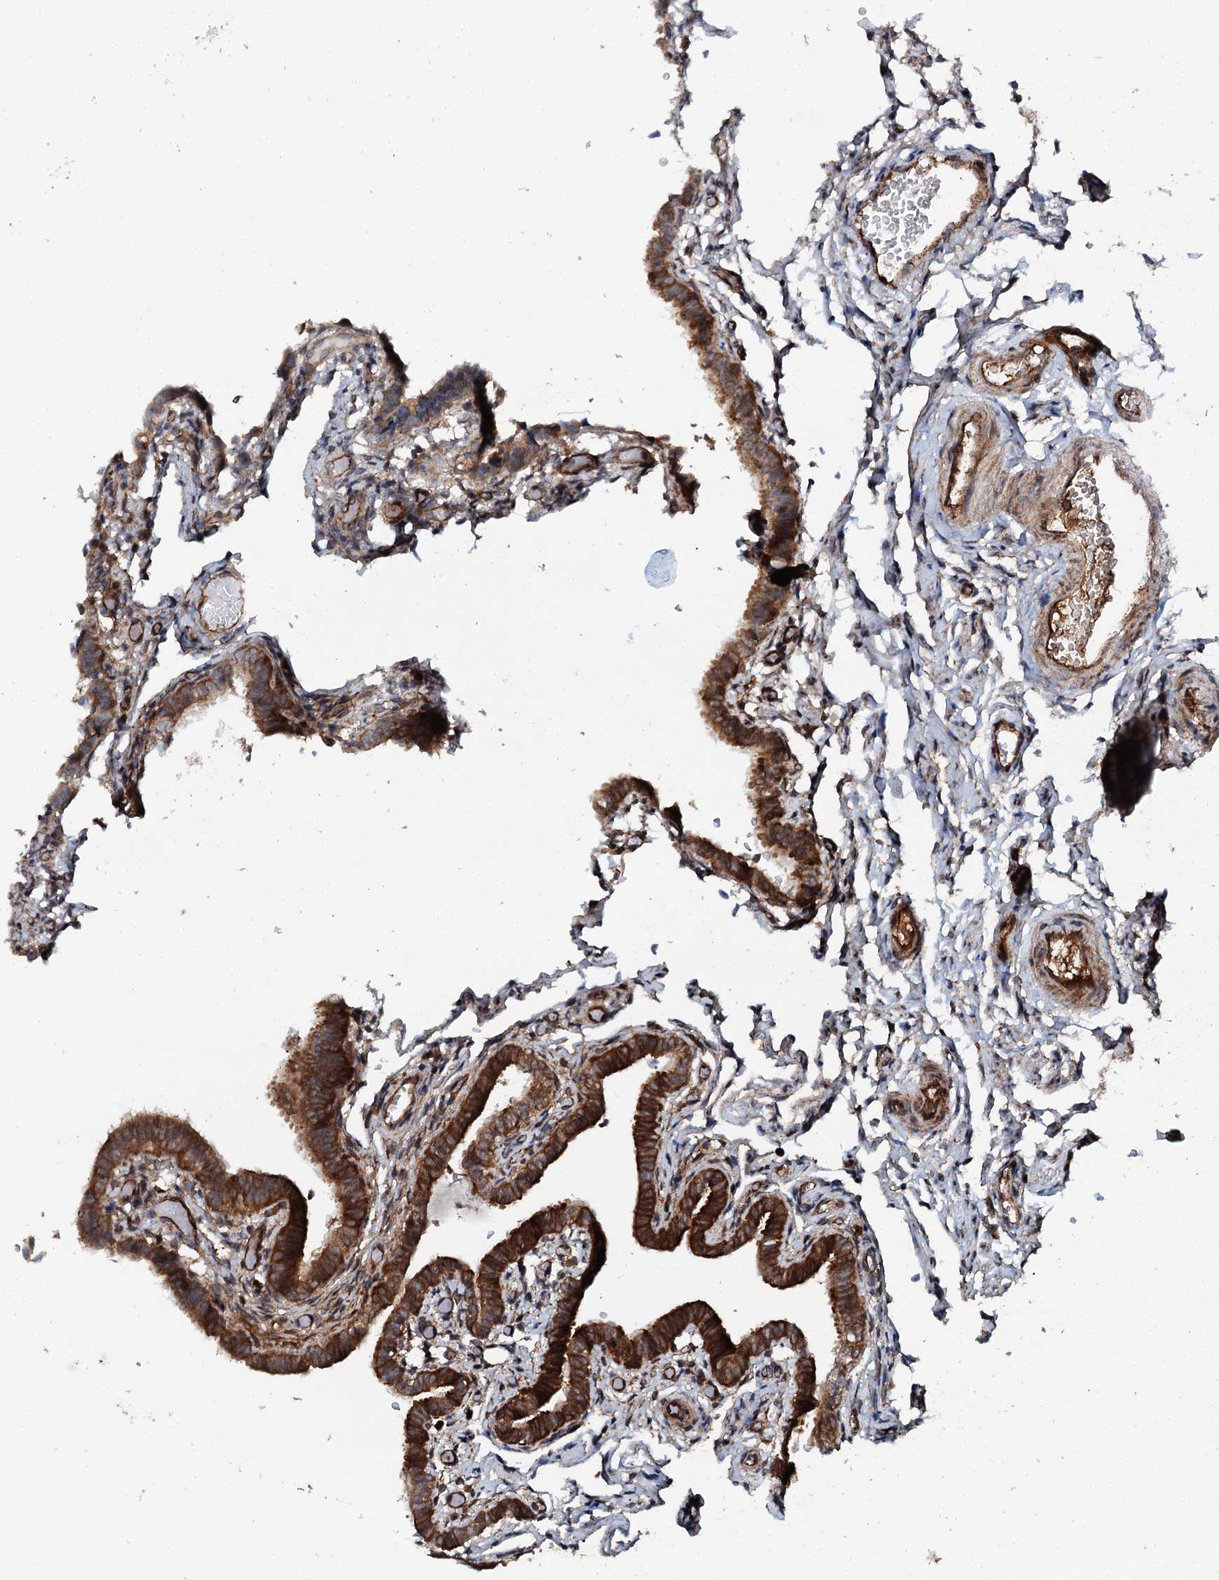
{"staining": {"intensity": "strong", "quantity": ">75%", "location": "cytoplasmic/membranous"}, "tissue": "fallopian tube", "cell_type": "Glandular cells", "image_type": "normal", "snomed": [{"axis": "morphology", "description": "Normal tissue, NOS"}, {"axis": "topography", "description": "Fallopian tube"}], "caption": "Glandular cells demonstrate strong cytoplasmic/membranous staining in about >75% of cells in unremarkable fallopian tube. (IHC, brightfield microscopy, high magnification).", "gene": "FLYWCH1", "patient": {"sex": "female", "age": 36}}